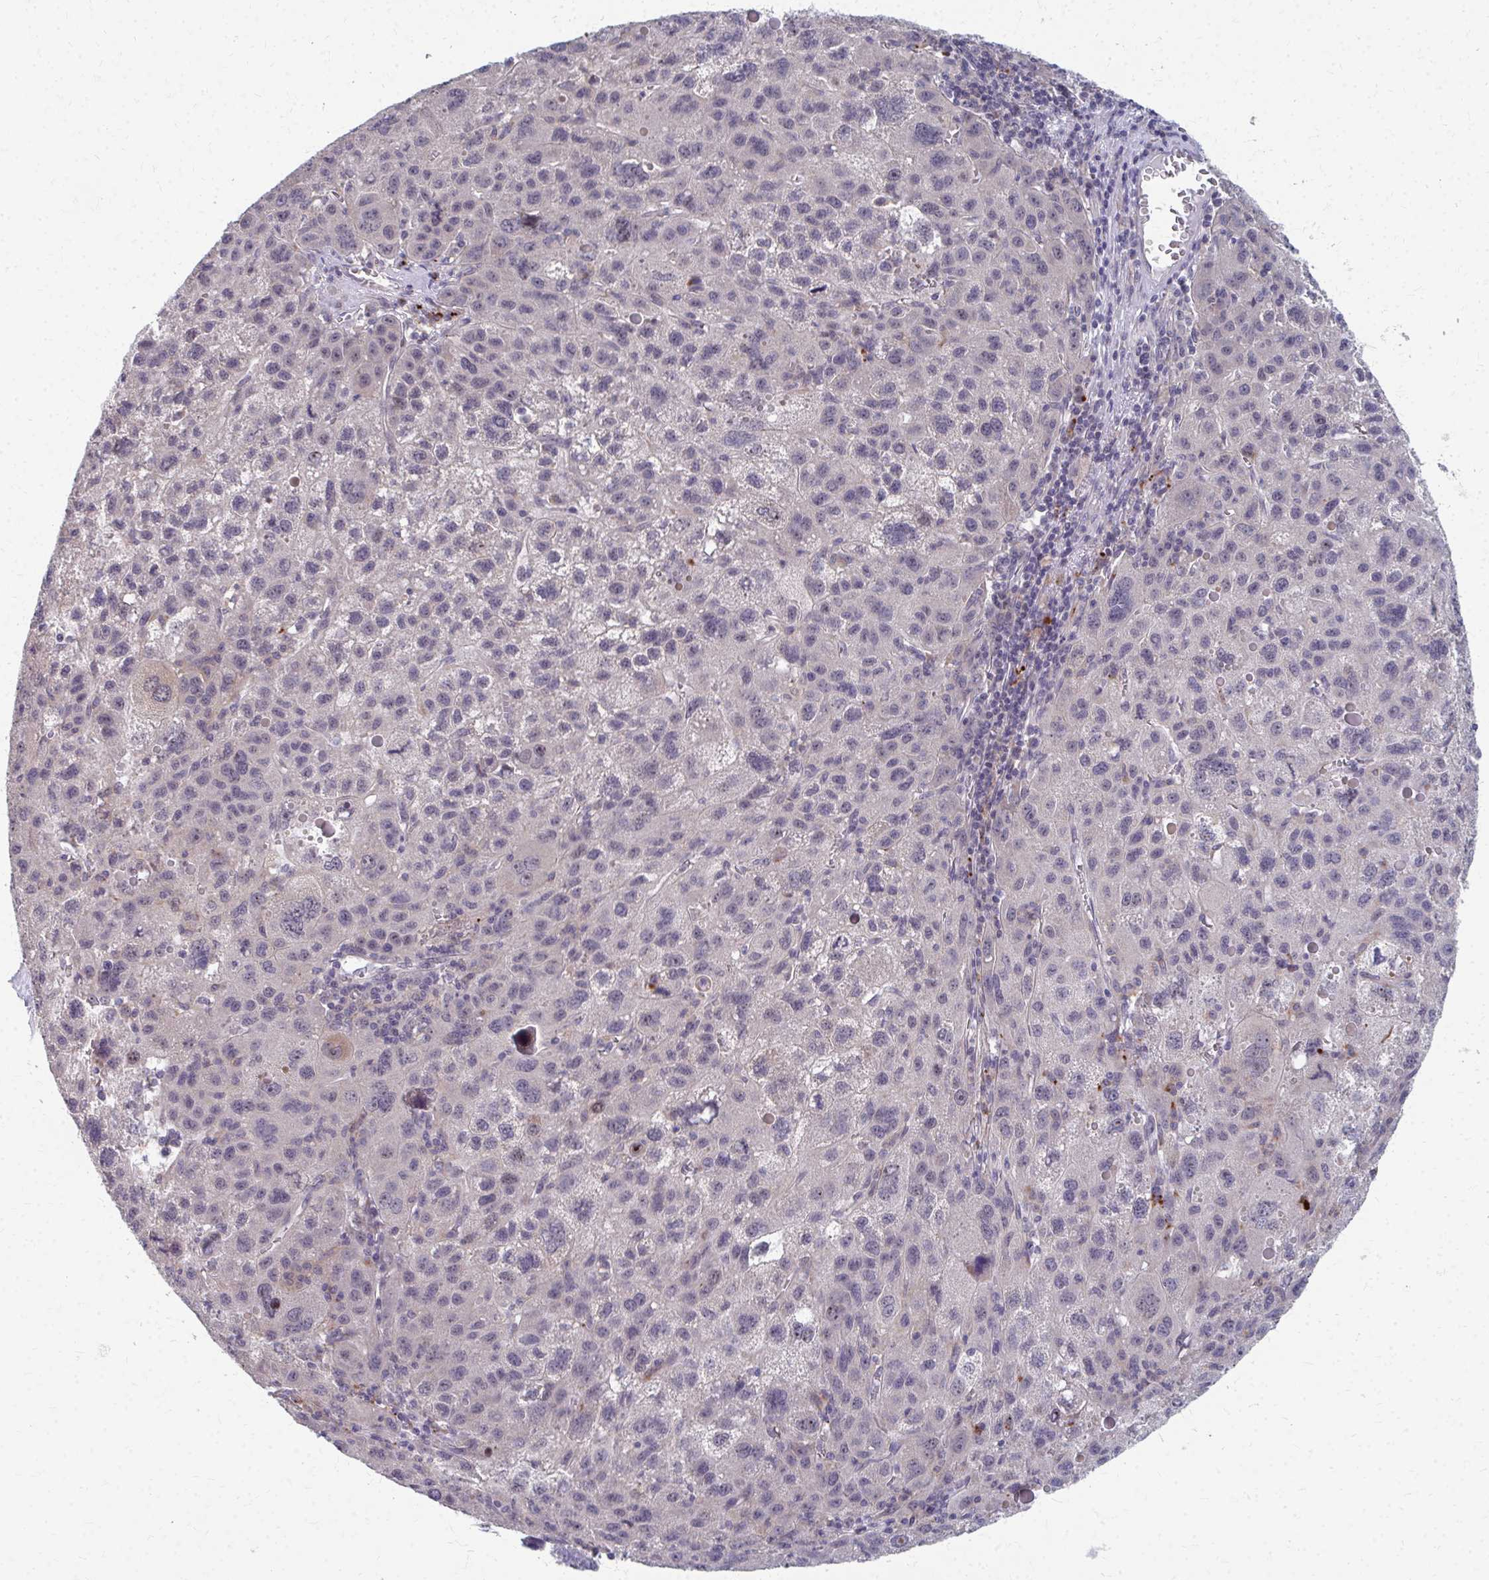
{"staining": {"intensity": "negative", "quantity": "none", "location": "none"}, "tissue": "liver cancer", "cell_type": "Tumor cells", "image_type": "cancer", "snomed": [{"axis": "morphology", "description": "Carcinoma, Hepatocellular, NOS"}, {"axis": "topography", "description": "Liver"}], "caption": "Protein analysis of liver hepatocellular carcinoma displays no significant staining in tumor cells.", "gene": "NUDT16", "patient": {"sex": "female", "age": 77}}